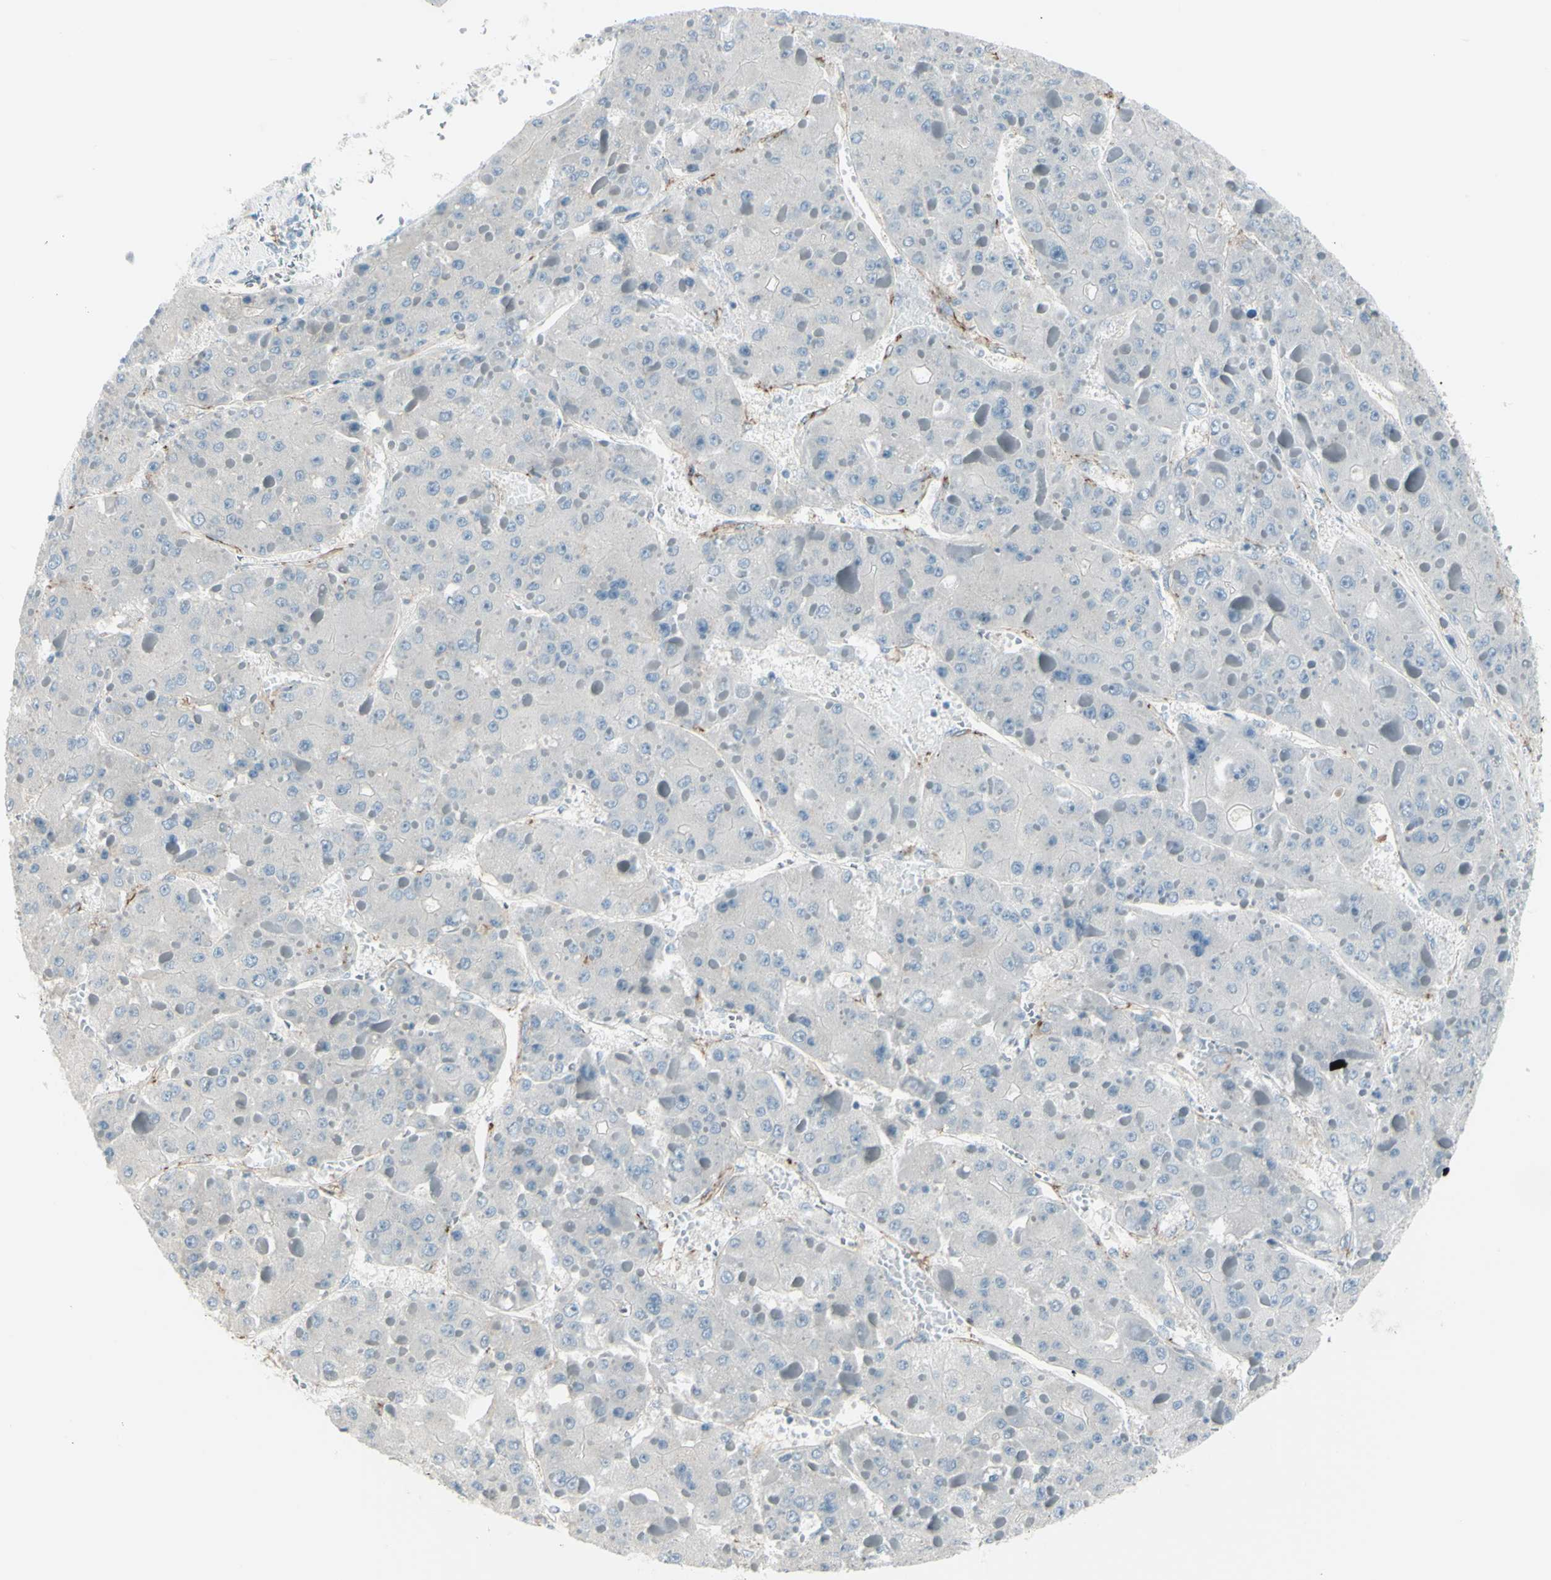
{"staining": {"intensity": "negative", "quantity": "none", "location": "none"}, "tissue": "liver cancer", "cell_type": "Tumor cells", "image_type": "cancer", "snomed": [{"axis": "morphology", "description": "Carcinoma, Hepatocellular, NOS"}, {"axis": "topography", "description": "Liver"}], "caption": "High magnification brightfield microscopy of hepatocellular carcinoma (liver) stained with DAB (3,3'-diaminobenzidine) (brown) and counterstained with hematoxylin (blue): tumor cells show no significant expression.", "gene": "GPR34", "patient": {"sex": "female", "age": 73}}